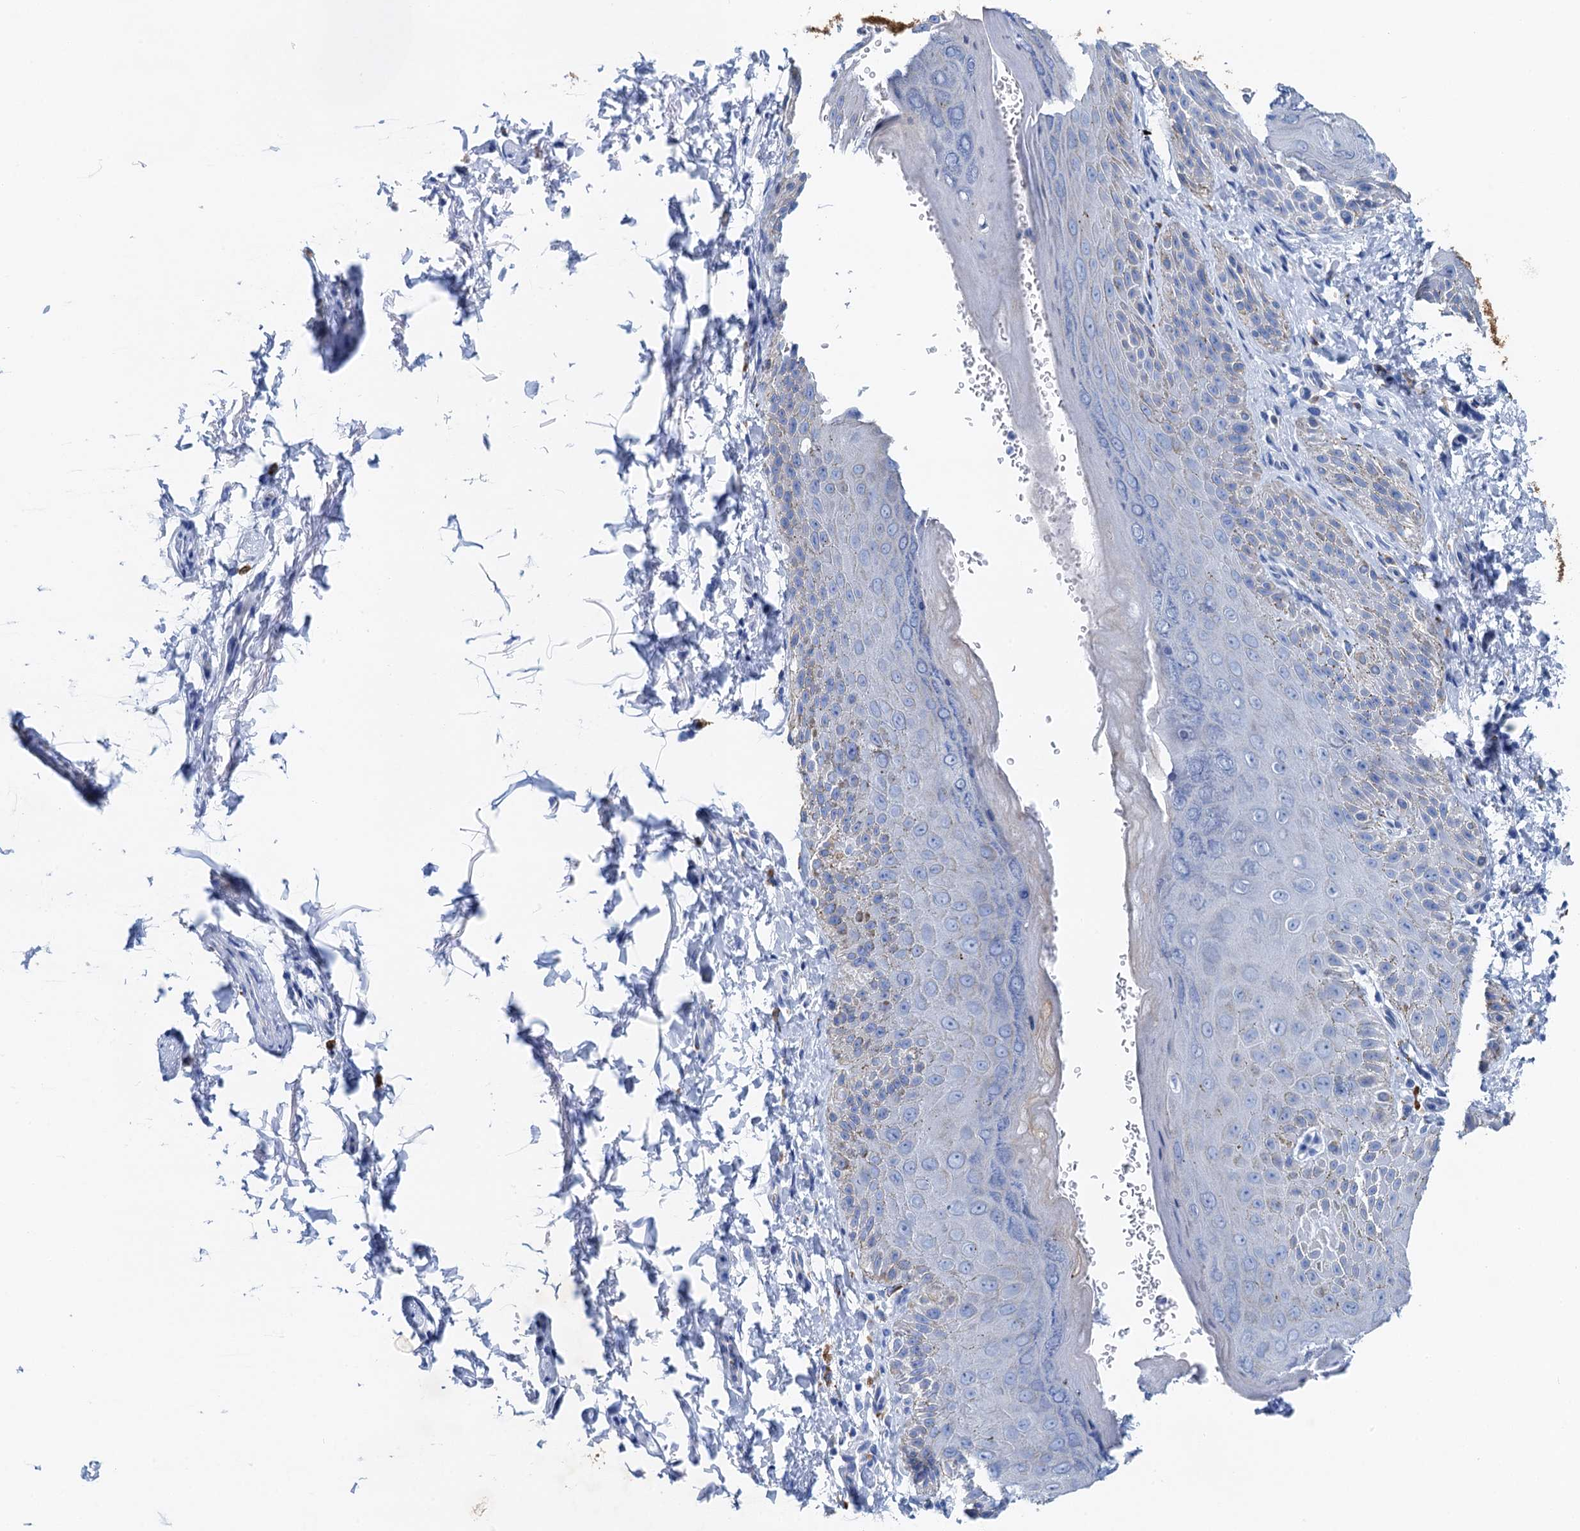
{"staining": {"intensity": "negative", "quantity": "none", "location": "none"}, "tissue": "skin", "cell_type": "Epidermal cells", "image_type": "normal", "snomed": [{"axis": "morphology", "description": "Normal tissue, NOS"}, {"axis": "topography", "description": "Anal"}], "caption": "The IHC micrograph has no significant expression in epidermal cells of skin.", "gene": "NLRP10", "patient": {"sex": "male", "age": 44}}